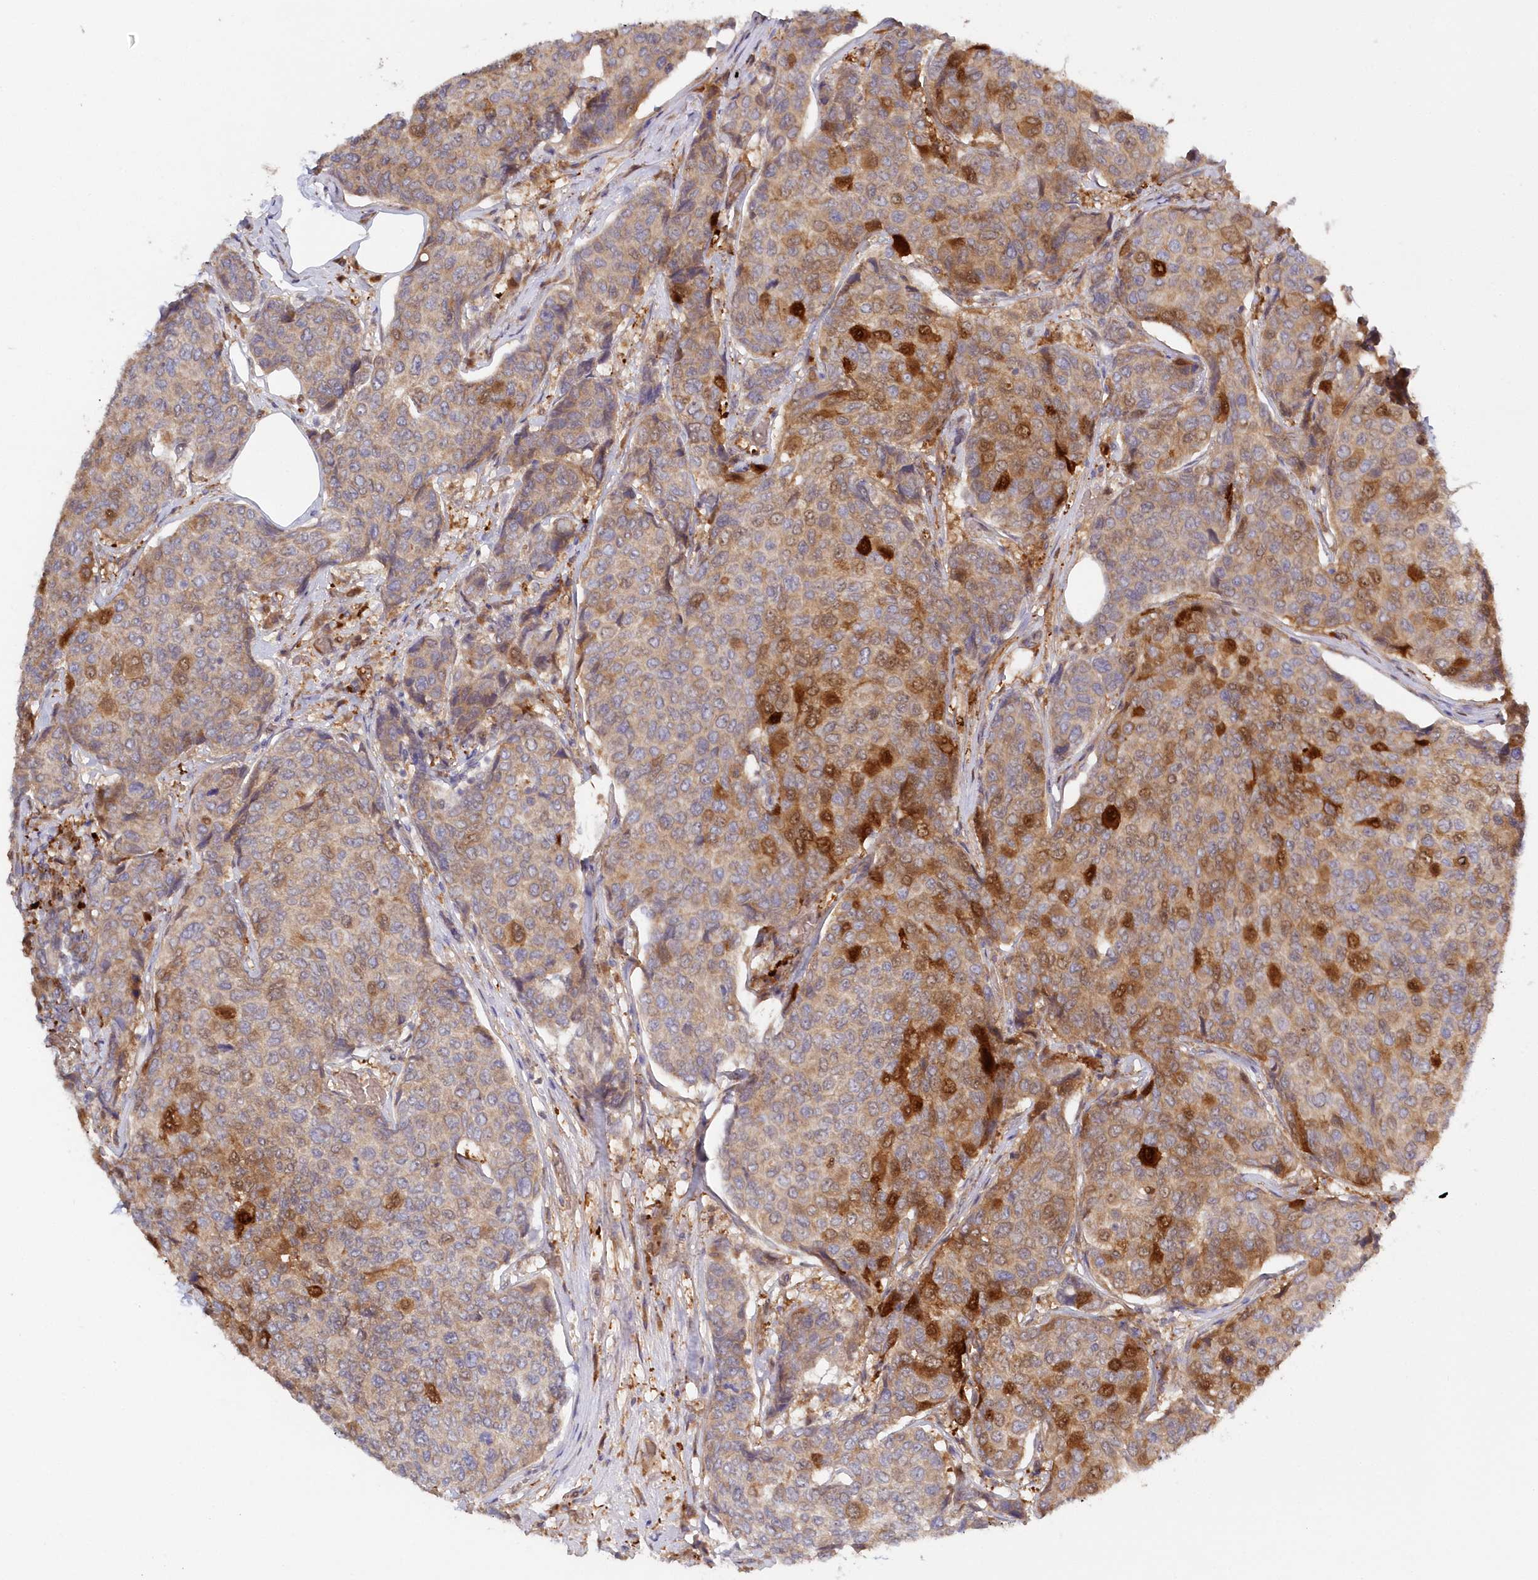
{"staining": {"intensity": "strong", "quantity": "<25%", "location": "cytoplasmic/membranous,nuclear"}, "tissue": "breast cancer", "cell_type": "Tumor cells", "image_type": "cancer", "snomed": [{"axis": "morphology", "description": "Duct carcinoma"}, {"axis": "topography", "description": "Breast"}], "caption": "This micrograph exhibits immunohistochemistry (IHC) staining of invasive ductal carcinoma (breast), with medium strong cytoplasmic/membranous and nuclear positivity in about <25% of tumor cells.", "gene": "GBE1", "patient": {"sex": "female", "age": 55}}